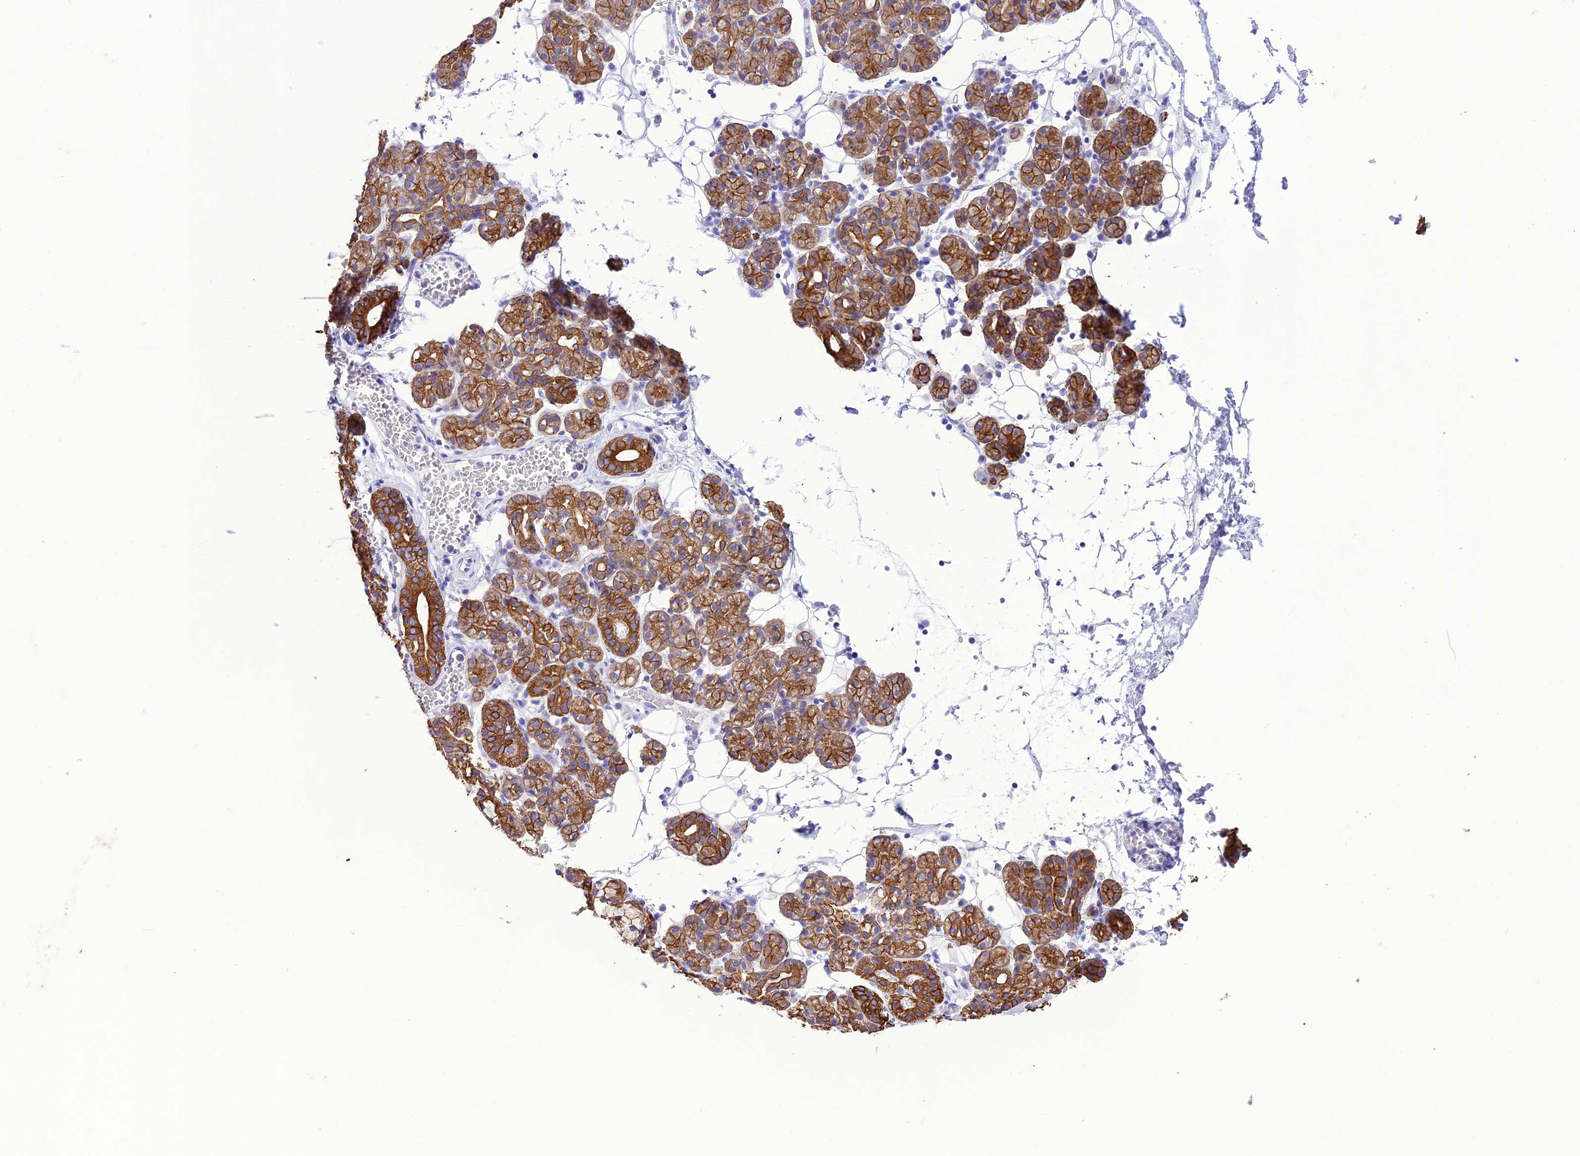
{"staining": {"intensity": "strong", "quantity": ">75%", "location": "cytoplasmic/membranous"}, "tissue": "salivary gland", "cell_type": "Glandular cells", "image_type": "normal", "snomed": [{"axis": "morphology", "description": "Normal tissue, NOS"}, {"axis": "topography", "description": "Salivary gland"}], "caption": "Immunohistochemical staining of unremarkable human salivary gland reveals >75% levels of strong cytoplasmic/membranous protein positivity in about >75% of glandular cells.", "gene": "VPS52", "patient": {"sex": "male", "age": 63}}